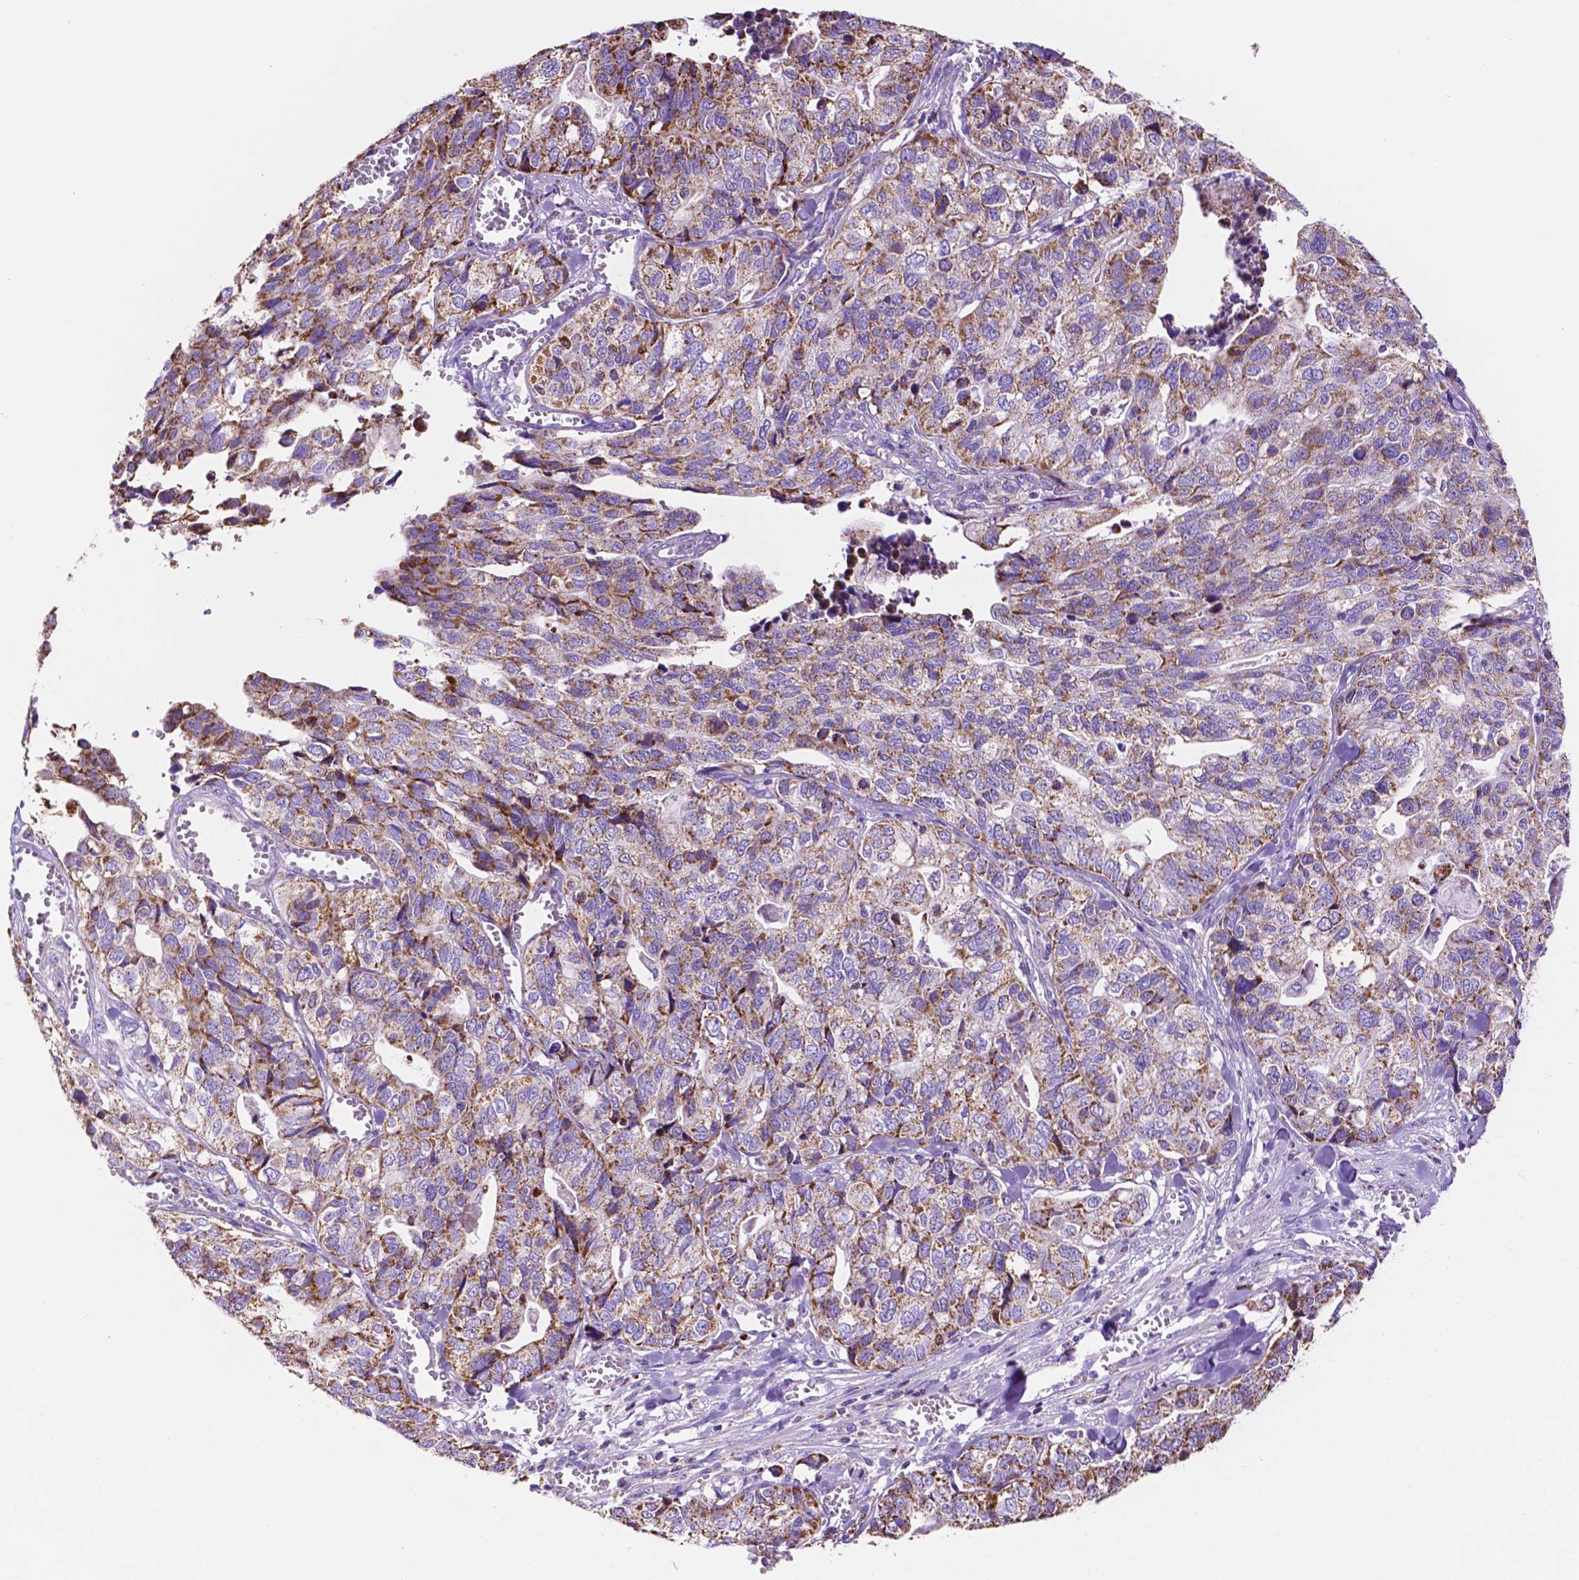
{"staining": {"intensity": "moderate", "quantity": ">75%", "location": "cytoplasmic/membranous"}, "tissue": "stomach cancer", "cell_type": "Tumor cells", "image_type": "cancer", "snomed": [{"axis": "morphology", "description": "Adenocarcinoma, NOS"}, {"axis": "topography", "description": "Stomach, upper"}], "caption": "Human stomach cancer stained for a protein (brown) displays moderate cytoplasmic/membranous positive expression in approximately >75% of tumor cells.", "gene": "GDPD5", "patient": {"sex": "female", "age": 67}}